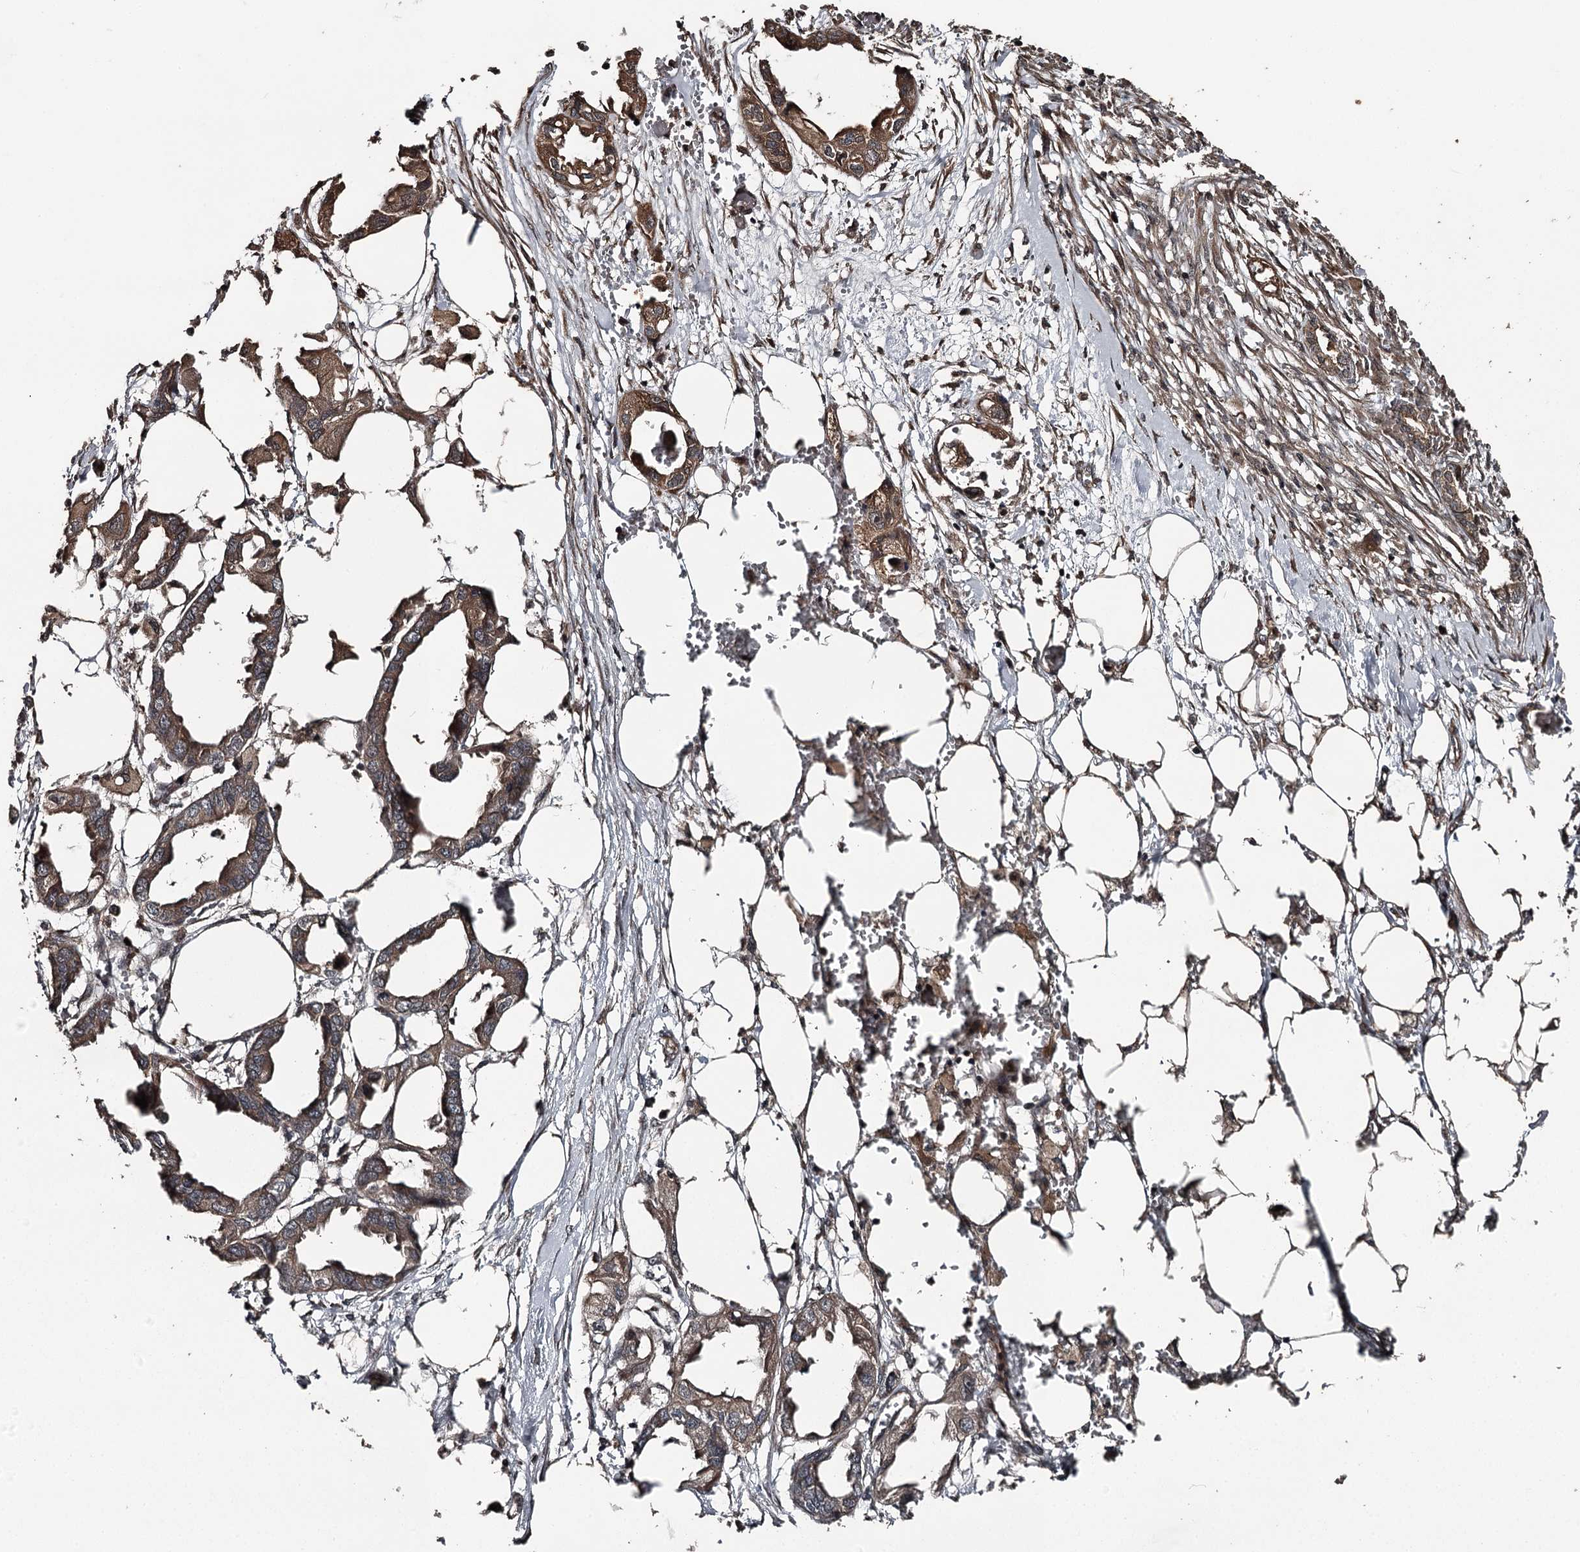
{"staining": {"intensity": "moderate", "quantity": ">75%", "location": "cytoplasmic/membranous"}, "tissue": "endometrial cancer", "cell_type": "Tumor cells", "image_type": "cancer", "snomed": [{"axis": "morphology", "description": "Adenocarcinoma, NOS"}, {"axis": "morphology", "description": "Adenocarcinoma, metastatic, NOS"}, {"axis": "topography", "description": "Adipose tissue"}, {"axis": "topography", "description": "Endometrium"}], "caption": "Tumor cells show moderate cytoplasmic/membranous expression in approximately >75% of cells in adenocarcinoma (endometrial).", "gene": "RAB21", "patient": {"sex": "female", "age": 67}}